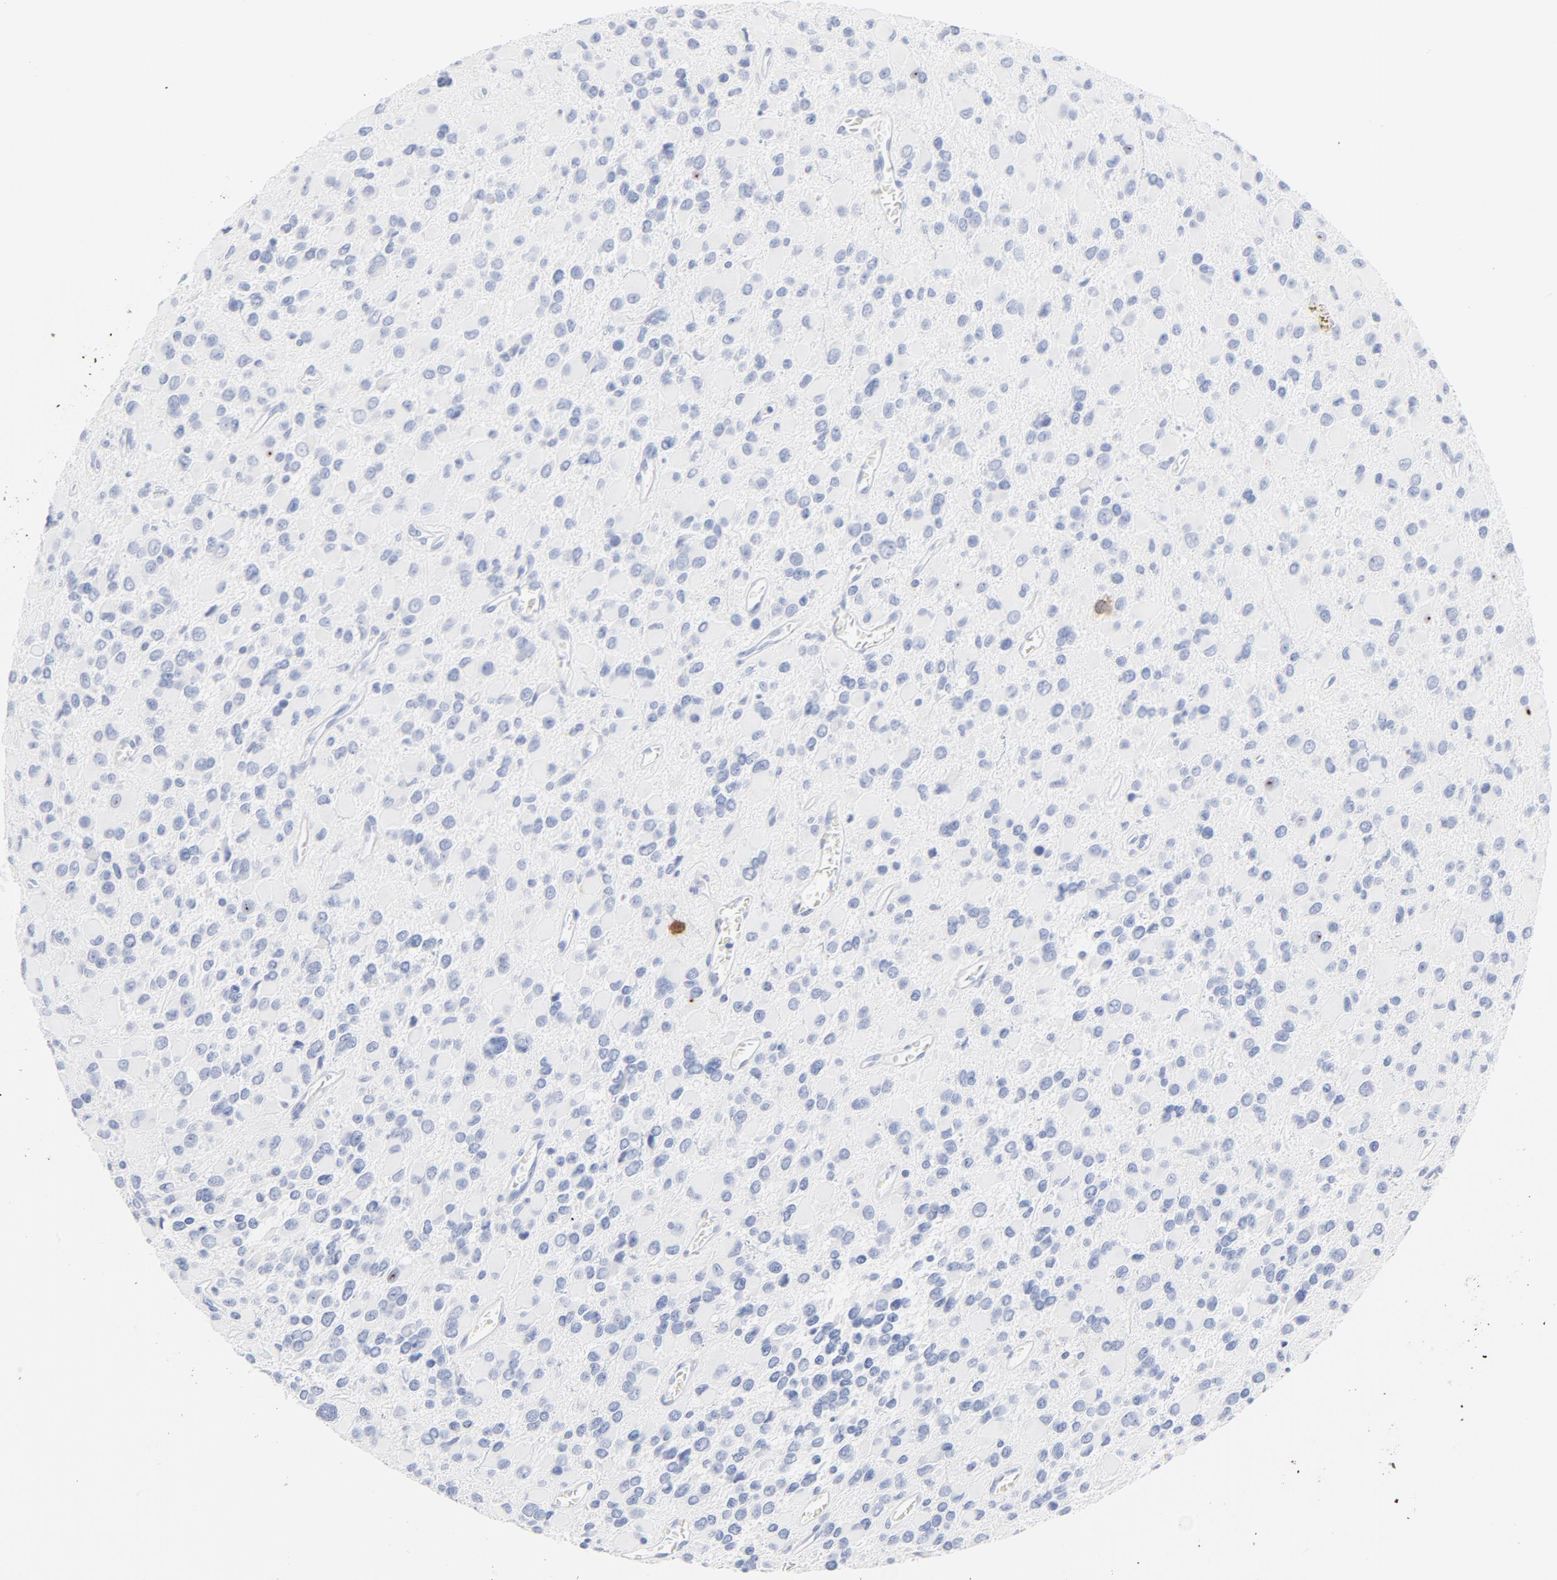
{"staining": {"intensity": "weak", "quantity": "<25%", "location": "nuclear"}, "tissue": "glioma", "cell_type": "Tumor cells", "image_type": "cancer", "snomed": [{"axis": "morphology", "description": "Glioma, malignant, Low grade"}, {"axis": "topography", "description": "Brain"}], "caption": "The histopathology image displays no significant expression in tumor cells of low-grade glioma (malignant).", "gene": "CDC20", "patient": {"sex": "male", "age": 42}}